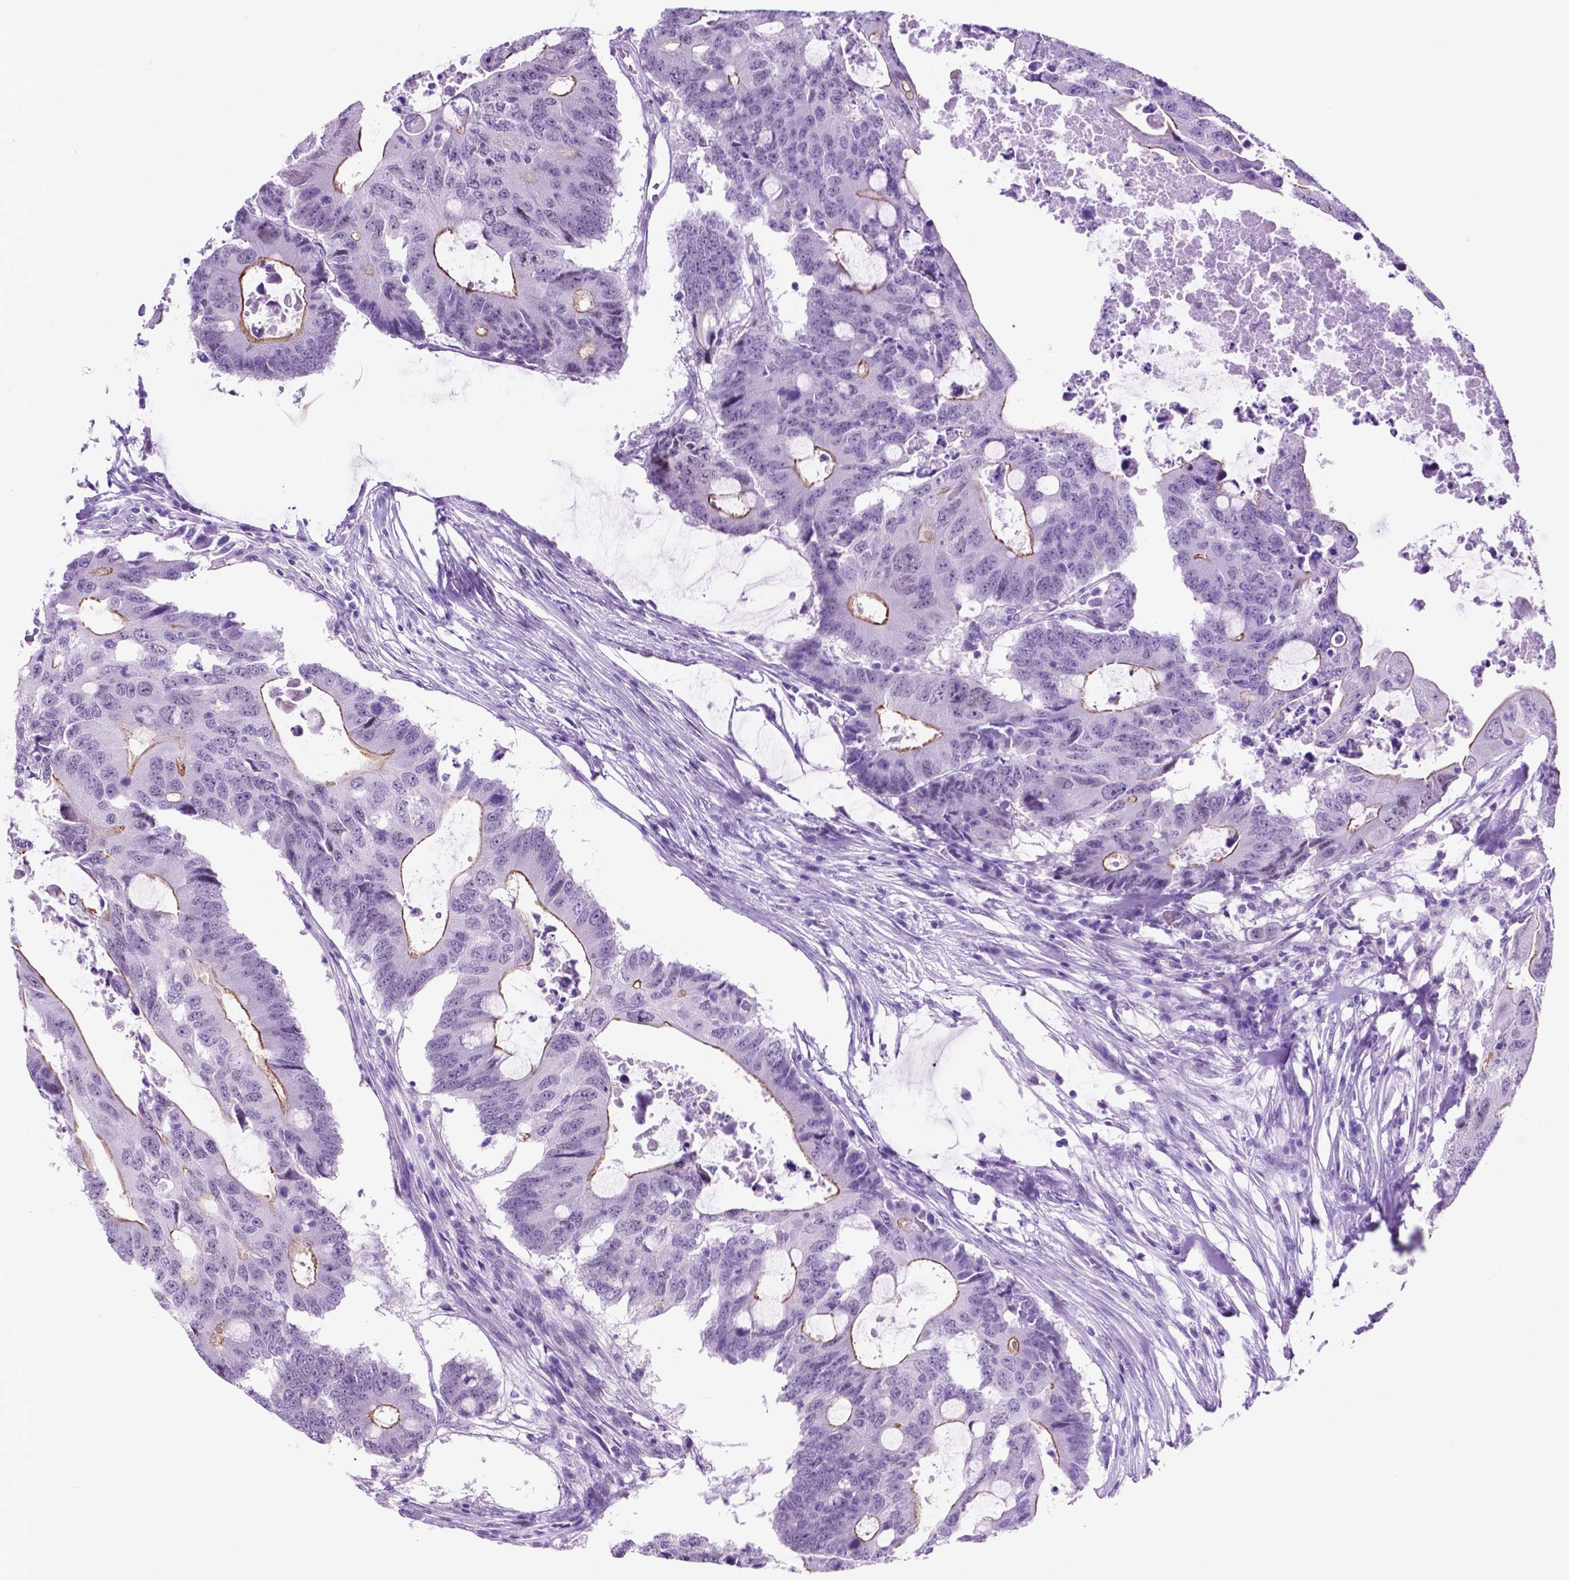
{"staining": {"intensity": "strong", "quantity": "<25%", "location": "cytoplasmic/membranous"}, "tissue": "colorectal cancer", "cell_type": "Tumor cells", "image_type": "cancer", "snomed": [{"axis": "morphology", "description": "Adenocarcinoma, NOS"}, {"axis": "topography", "description": "Colon"}], "caption": "Brown immunohistochemical staining in human colorectal cancer (adenocarcinoma) reveals strong cytoplasmic/membranous positivity in about <25% of tumor cells.", "gene": "ACY3", "patient": {"sex": "male", "age": 71}}